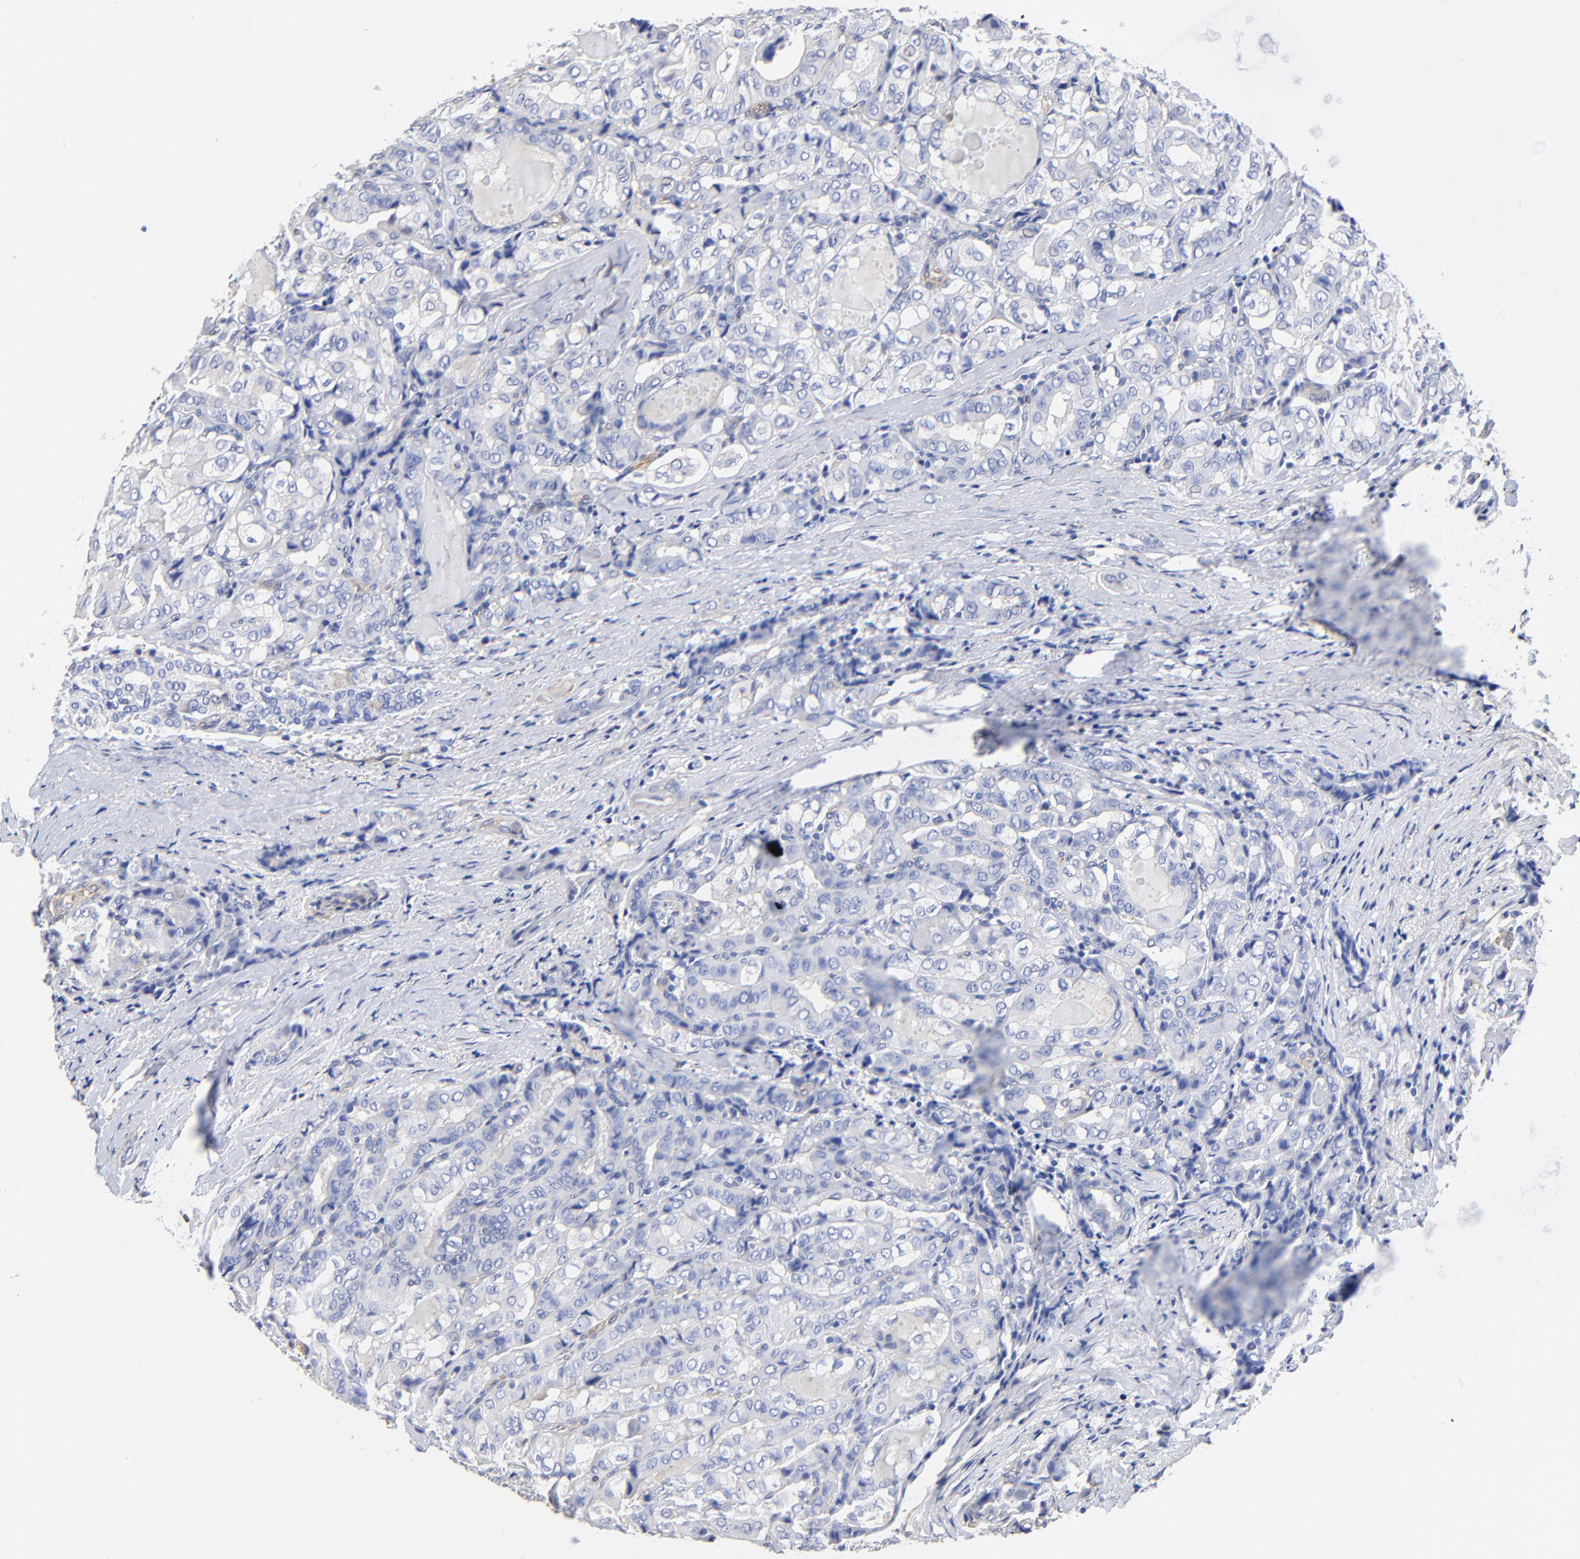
{"staining": {"intensity": "negative", "quantity": "none", "location": "none"}, "tissue": "thyroid cancer", "cell_type": "Tumor cells", "image_type": "cancer", "snomed": [{"axis": "morphology", "description": "Papillary adenocarcinoma, NOS"}, {"axis": "topography", "description": "Thyroid gland"}], "caption": "A micrograph of human thyroid cancer (papillary adenocarcinoma) is negative for staining in tumor cells.", "gene": "TAGLN2", "patient": {"sex": "female", "age": 71}}